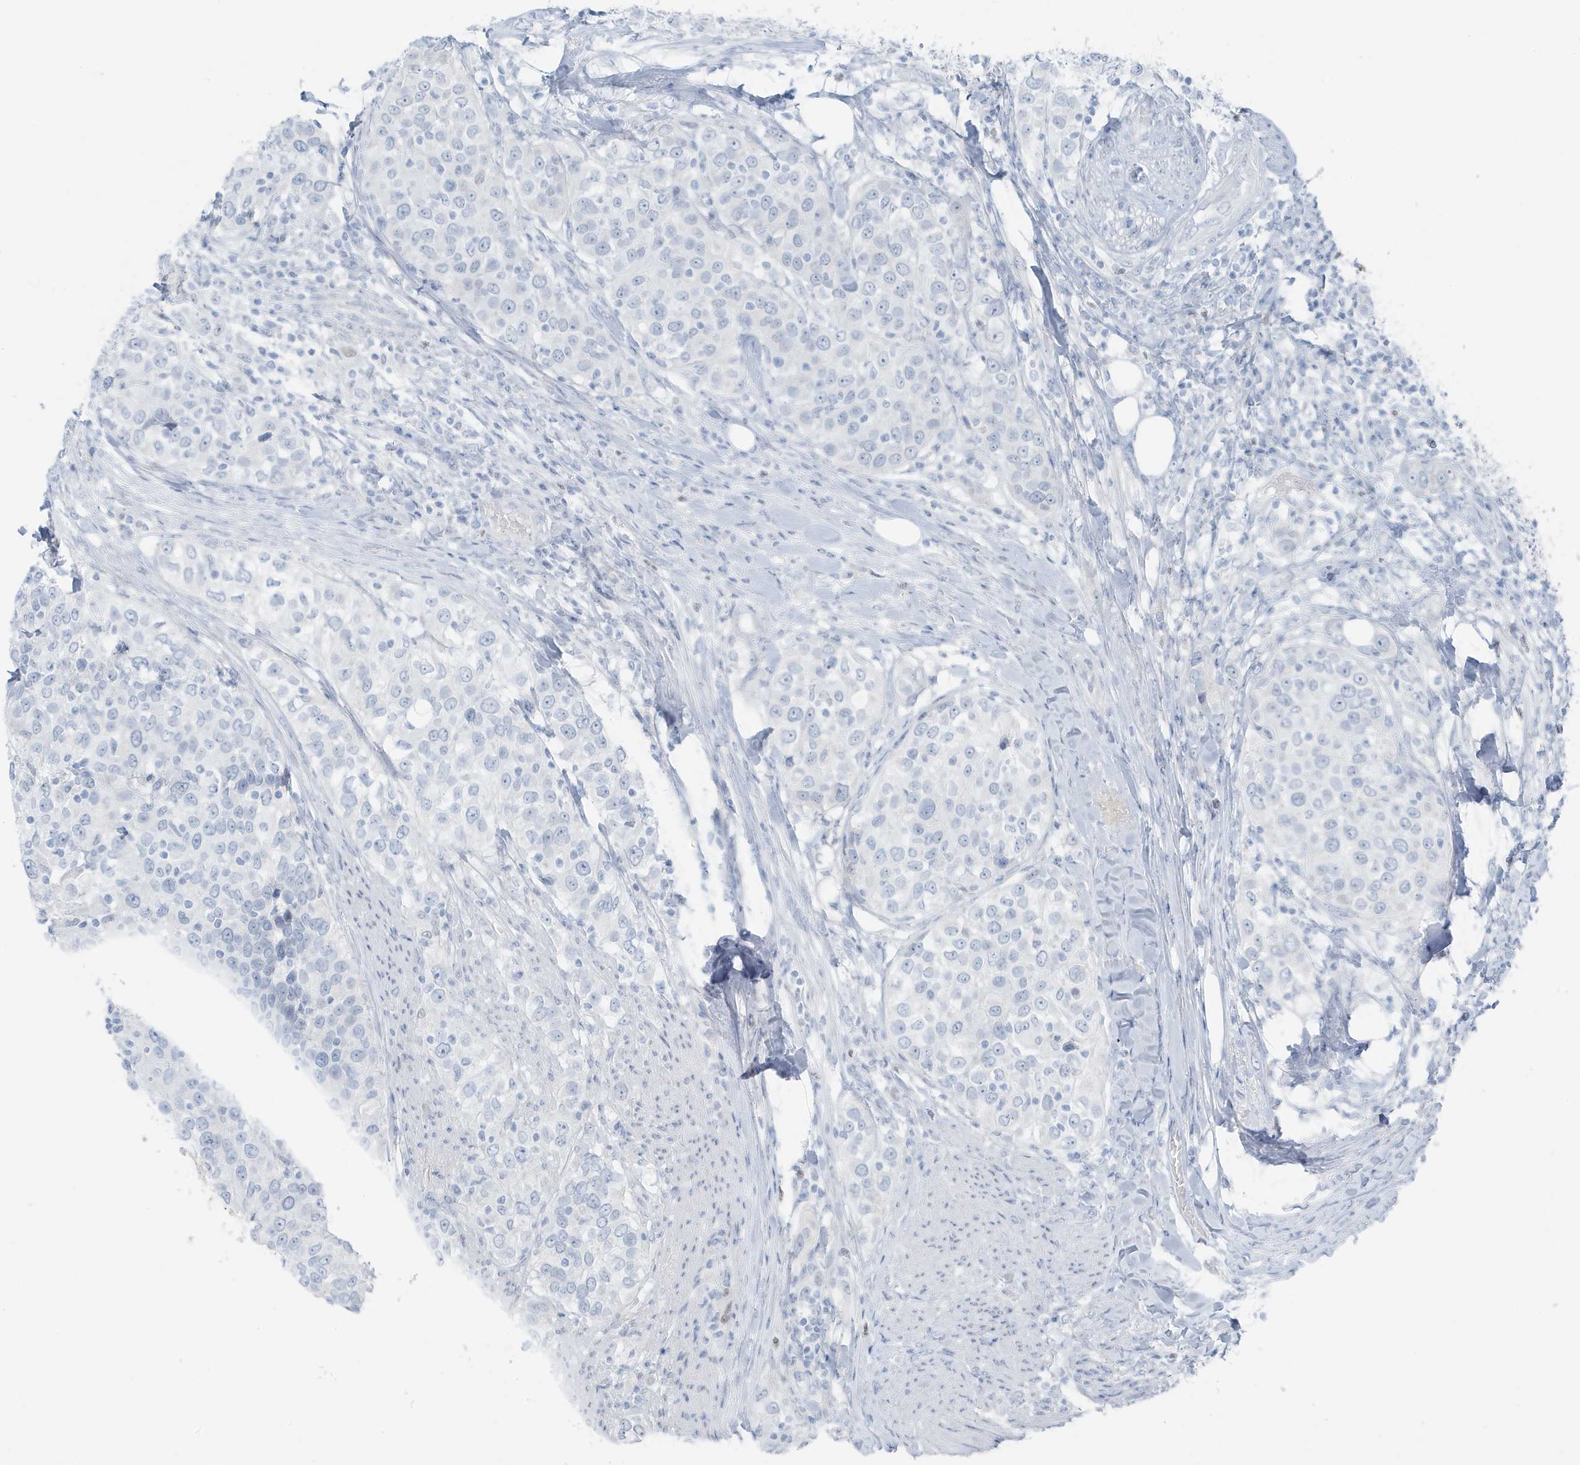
{"staining": {"intensity": "negative", "quantity": "none", "location": "none"}, "tissue": "urothelial cancer", "cell_type": "Tumor cells", "image_type": "cancer", "snomed": [{"axis": "morphology", "description": "Urothelial carcinoma, High grade"}, {"axis": "topography", "description": "Urinary bladder"}], "caption": "An IHC micrograph of high-grade urothelial carcinoma is shown. There is no staining in tumor cells of high-grade urothelial carcinoma.", "gene": "ZFP64", "patient": {"sex": "female", "age": 80}}